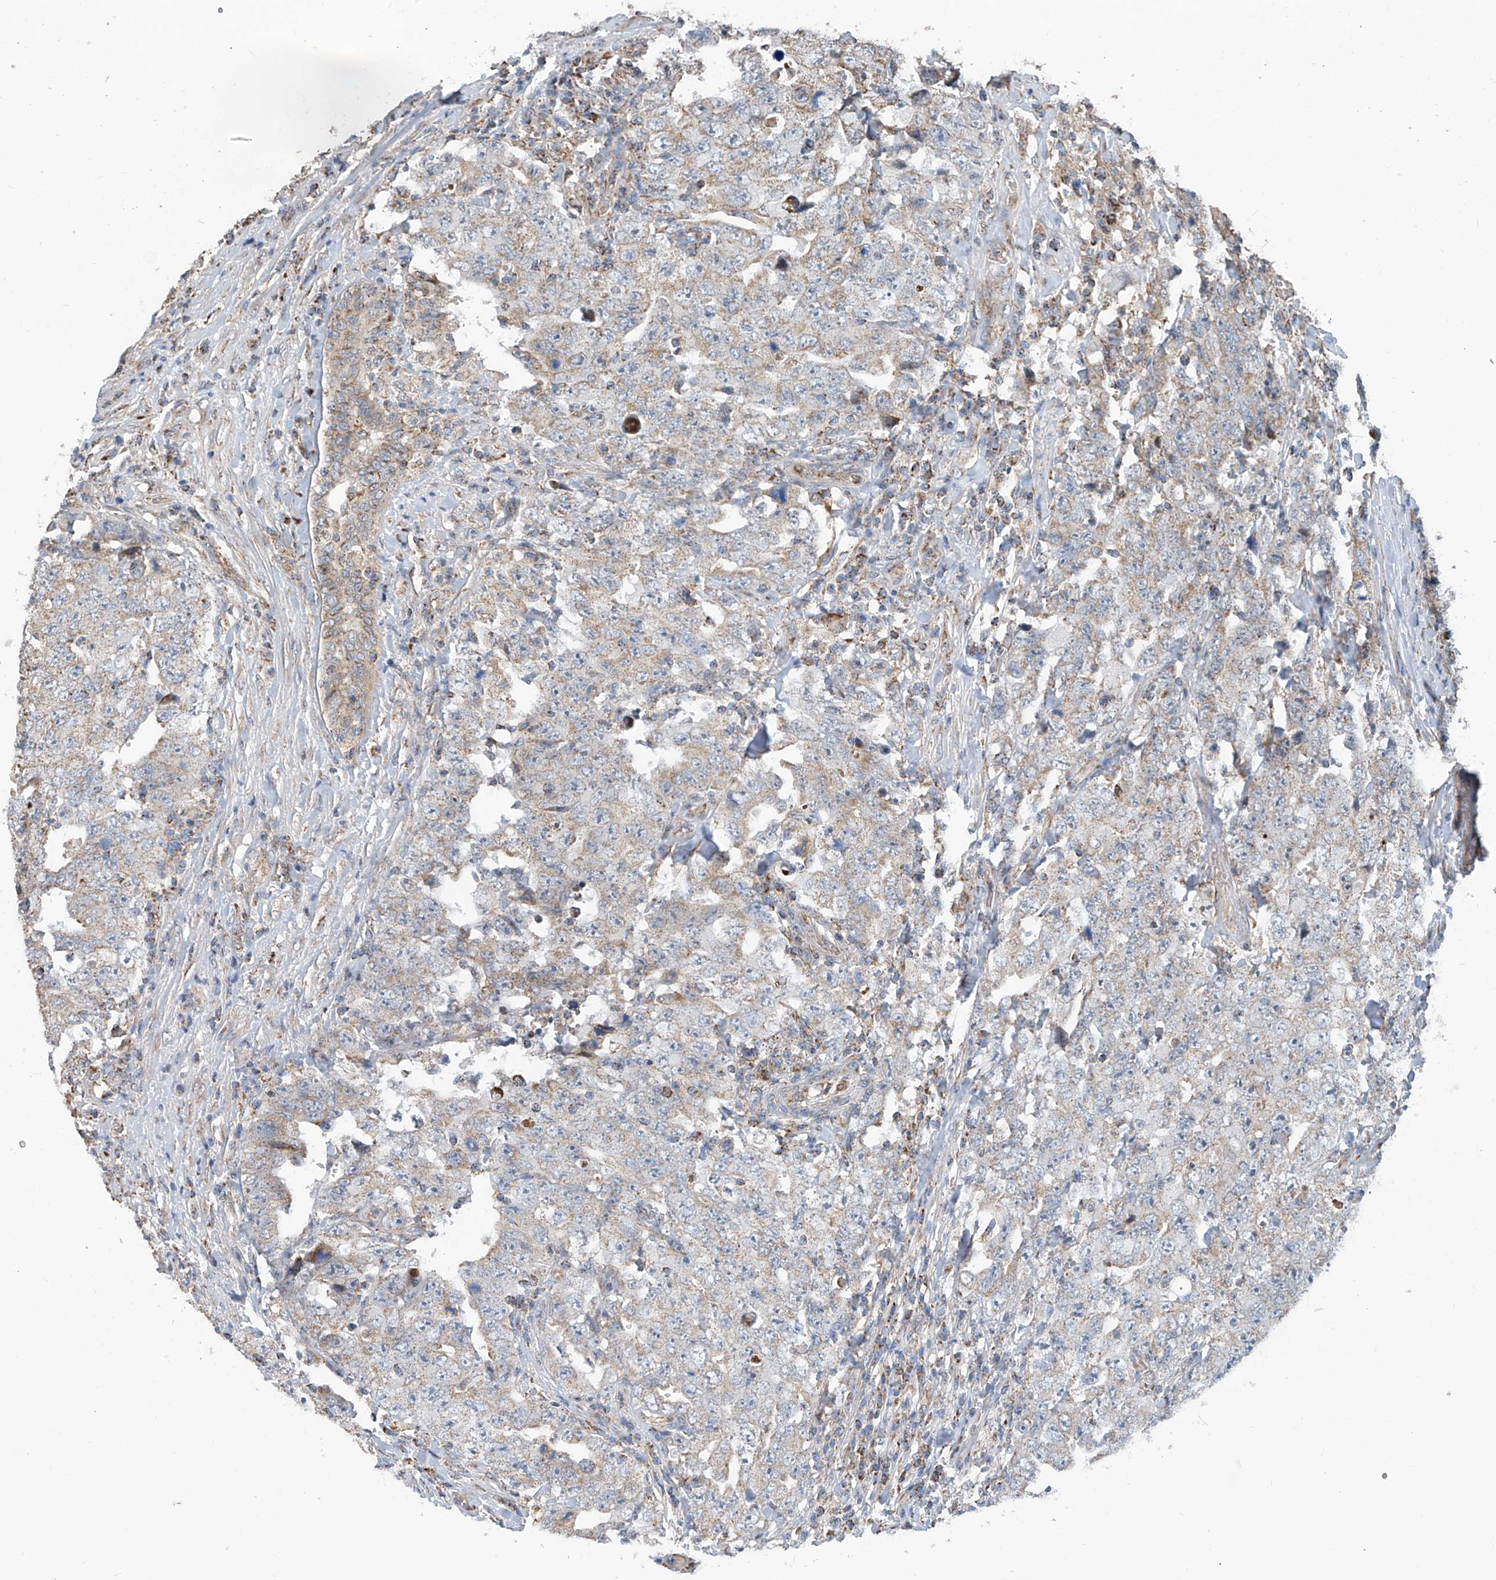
{"staining": {"intensity": "weak", "quantity": "25%-75%", "location": "cytoplasmic/membranous"}, "tissue": "testis cancer", "cell_type": "Tumor cells", "image_type": "cancer", "snomed": [{"axis": "morphology", "description": "Carcinoma, Embryonal, NOS"}, {"axis": "topography", "description": "Testis"}], "caption": "Weak cytoplasmic/membranous staining for a protein is identified in about 25%-75% of tumor cells of testis cancer using immunohistochemistry.", "gene": "COMMD1", "patient": {"sex": "male", "age": 26}}